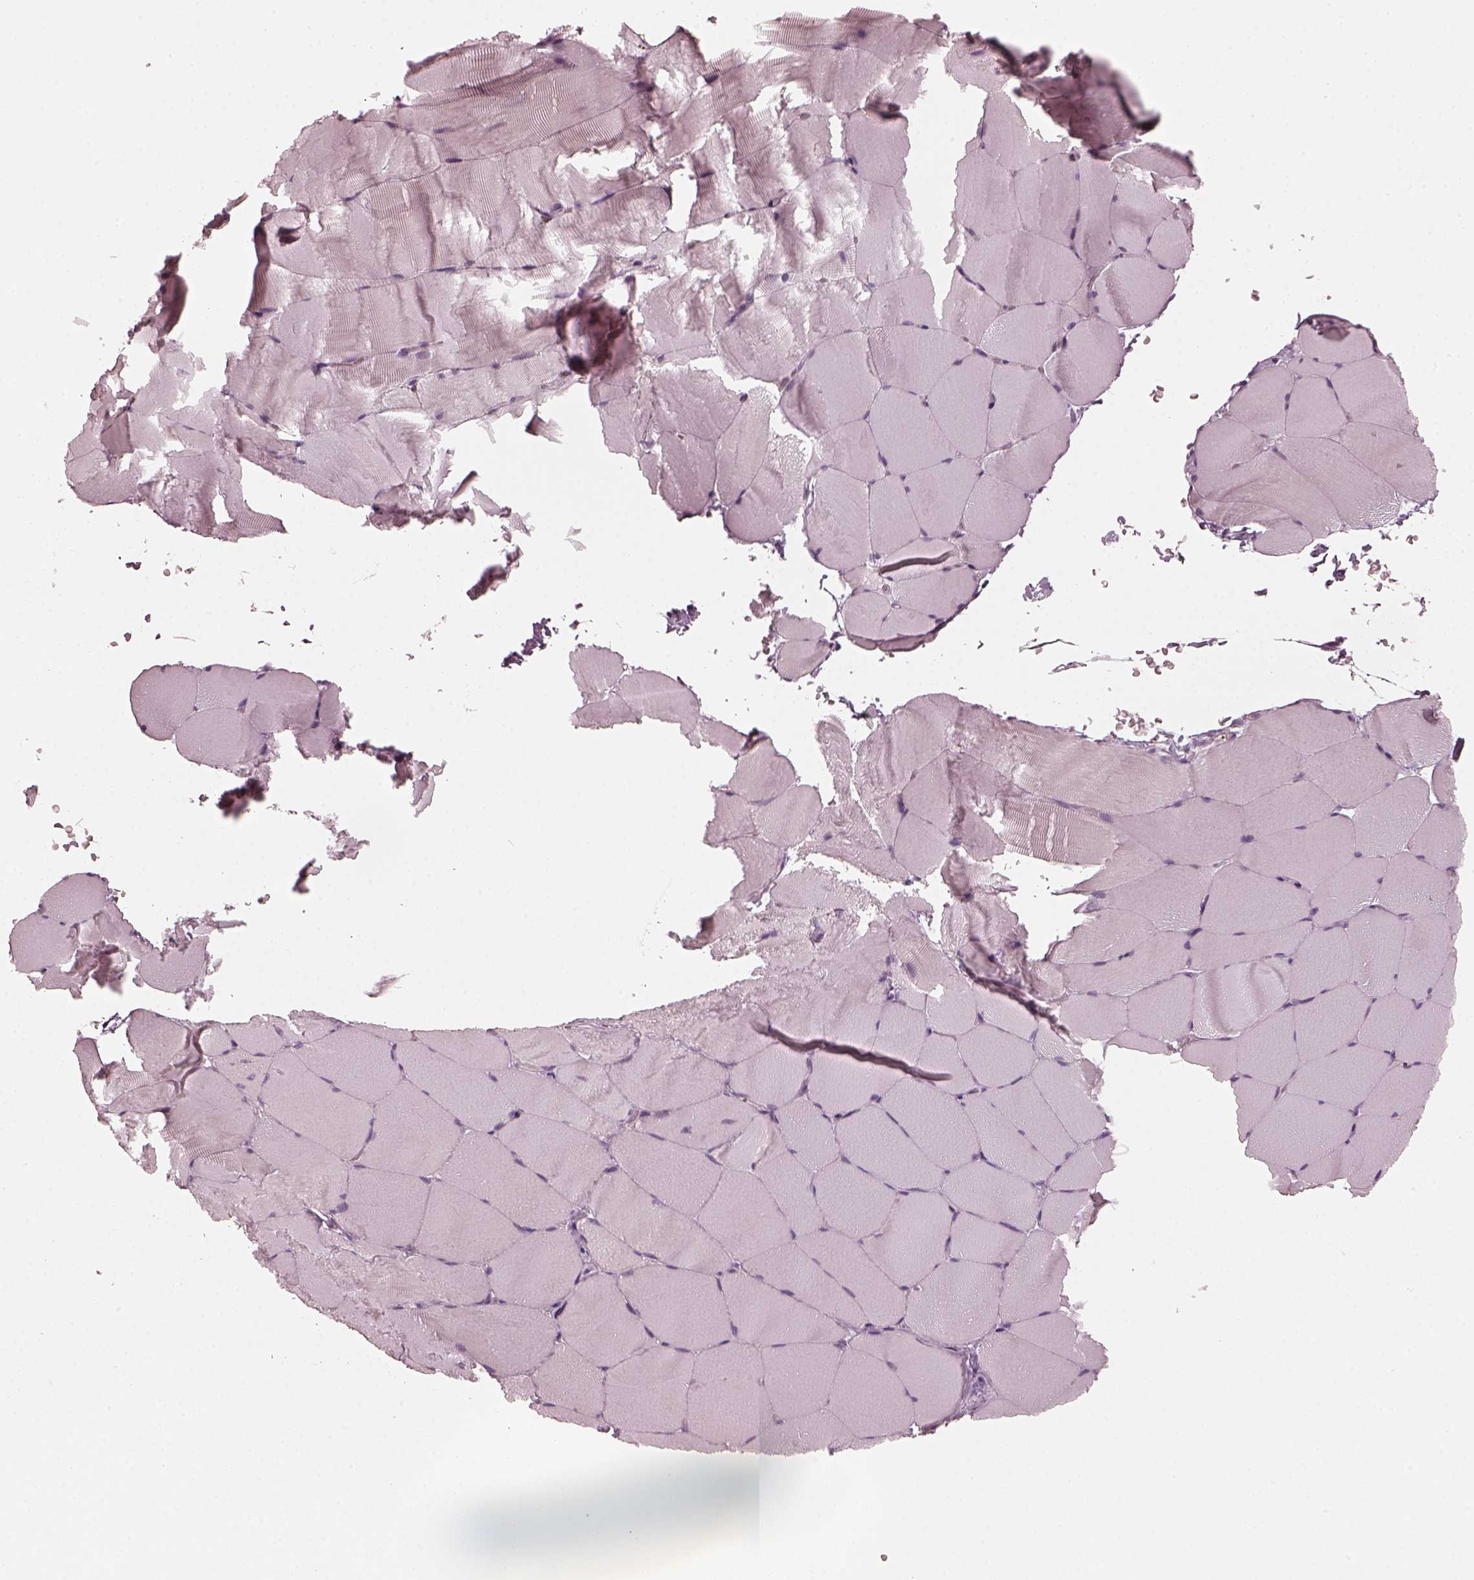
{"staining": {"intensity": "negative", "quantity": "none", "location": "none"}, "tissue": "skeletal muscle", "cell_type": "Myocytes", "image_type": "normal", "snomed": [{"axis": "morphology", "description": "Normal tissue, NOS"}, {"axis": "topography", "description": "Skeletal muscle"}], "caption": "Immunohistochemical staining of unremarkable skeletal muscle displays no significant expression in myocytes.", "gene": "CHIT1", "patient": {"sex": "female", "age": 37}}